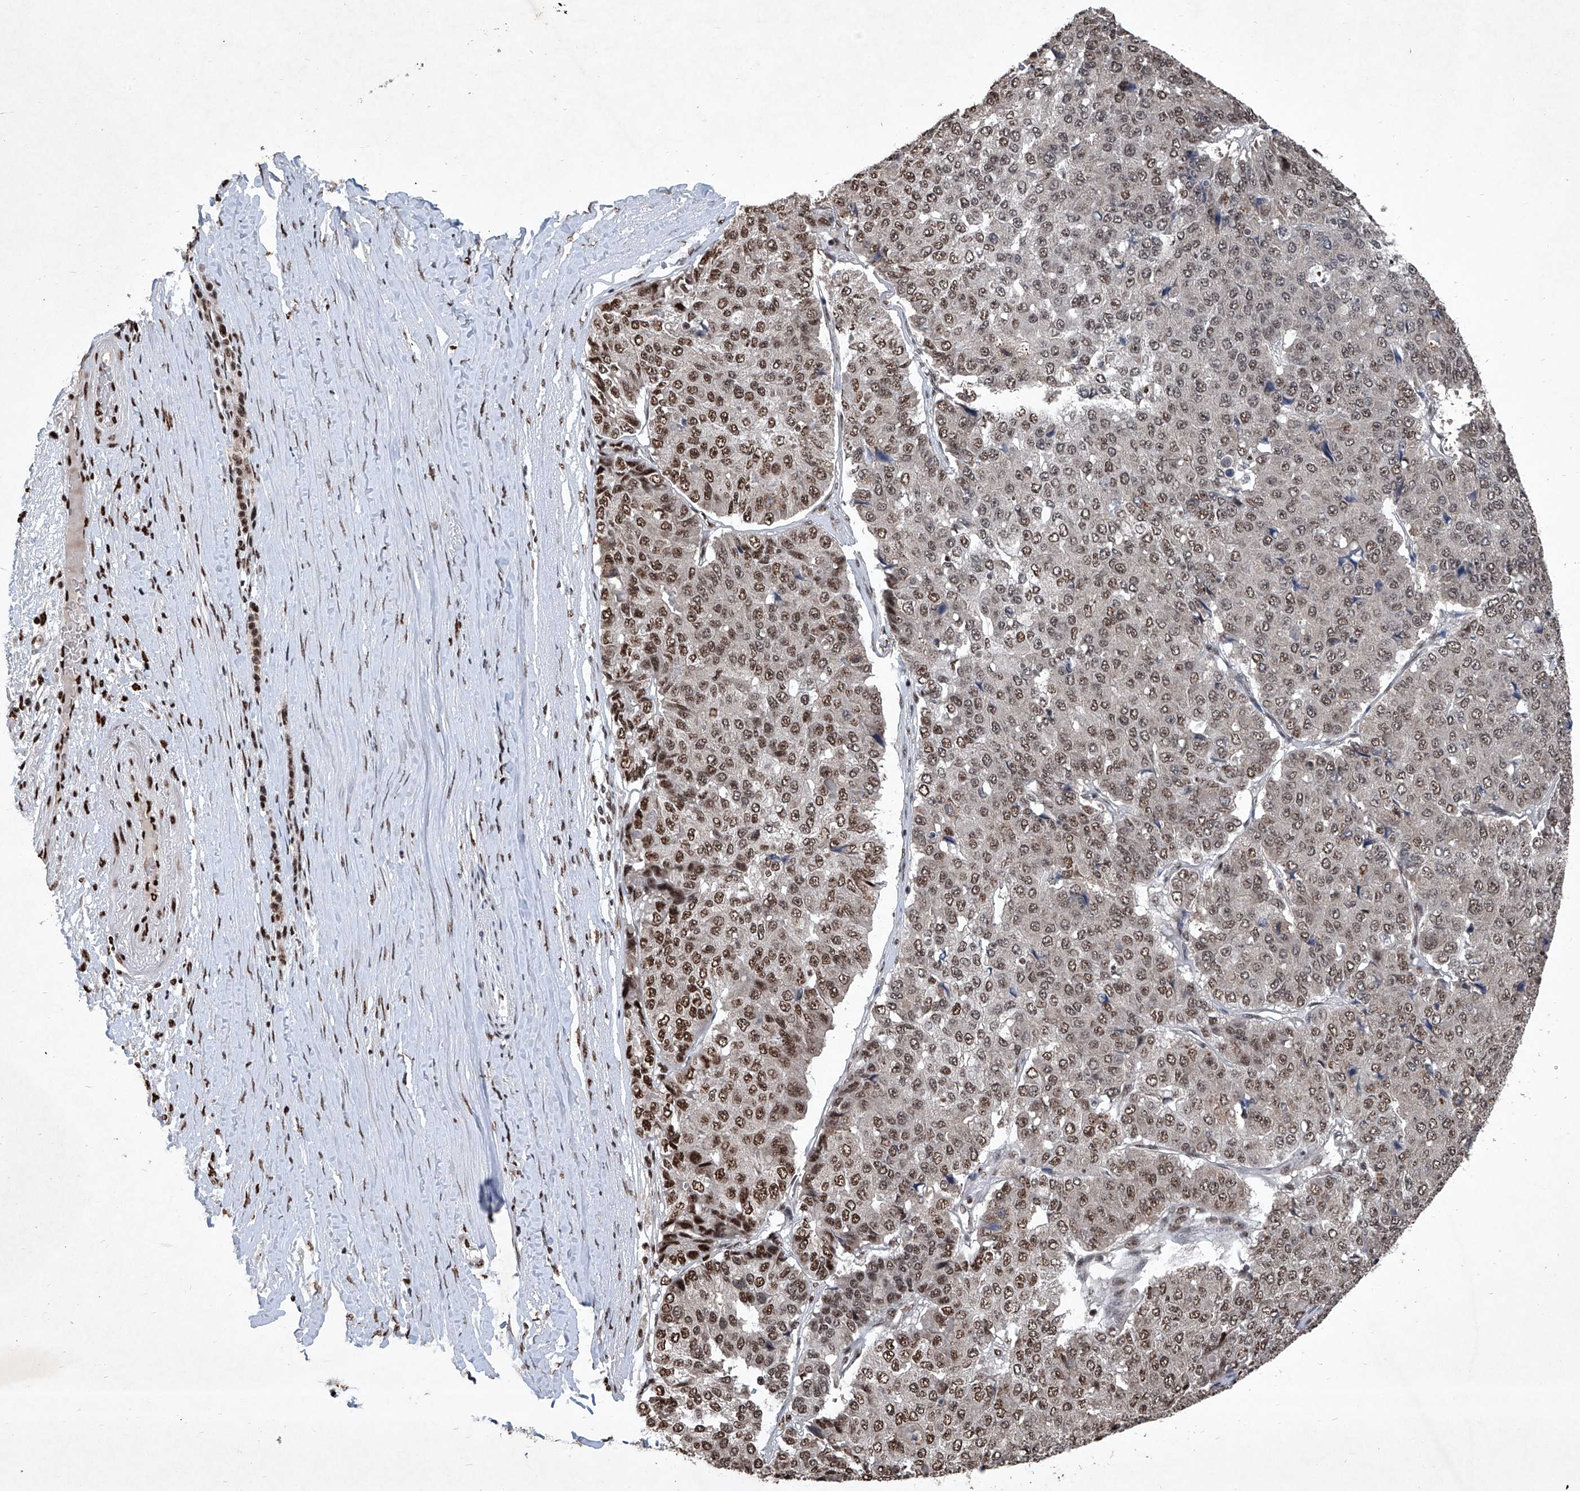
{"staining": {"intensity": "moderate", "quantity": ">75%", "location": "nuclear"}, "tissue": "pancreatic cancer", "cell_type": "Tumor cells", "image_type": "cancer", "snomed": [{"axis": "morphology", "description": "Adenocarcinoma, NOS"}, {"axis": "topography", "description": "Pancreas"}], "caption": "A medium amount of moderate nuclear expression is seen in about >75% of tumor cells in pancreatic adenocarcinoma tissue.", "gene": "DDX39B", "patient": {"sex": "male", "age": 50}}